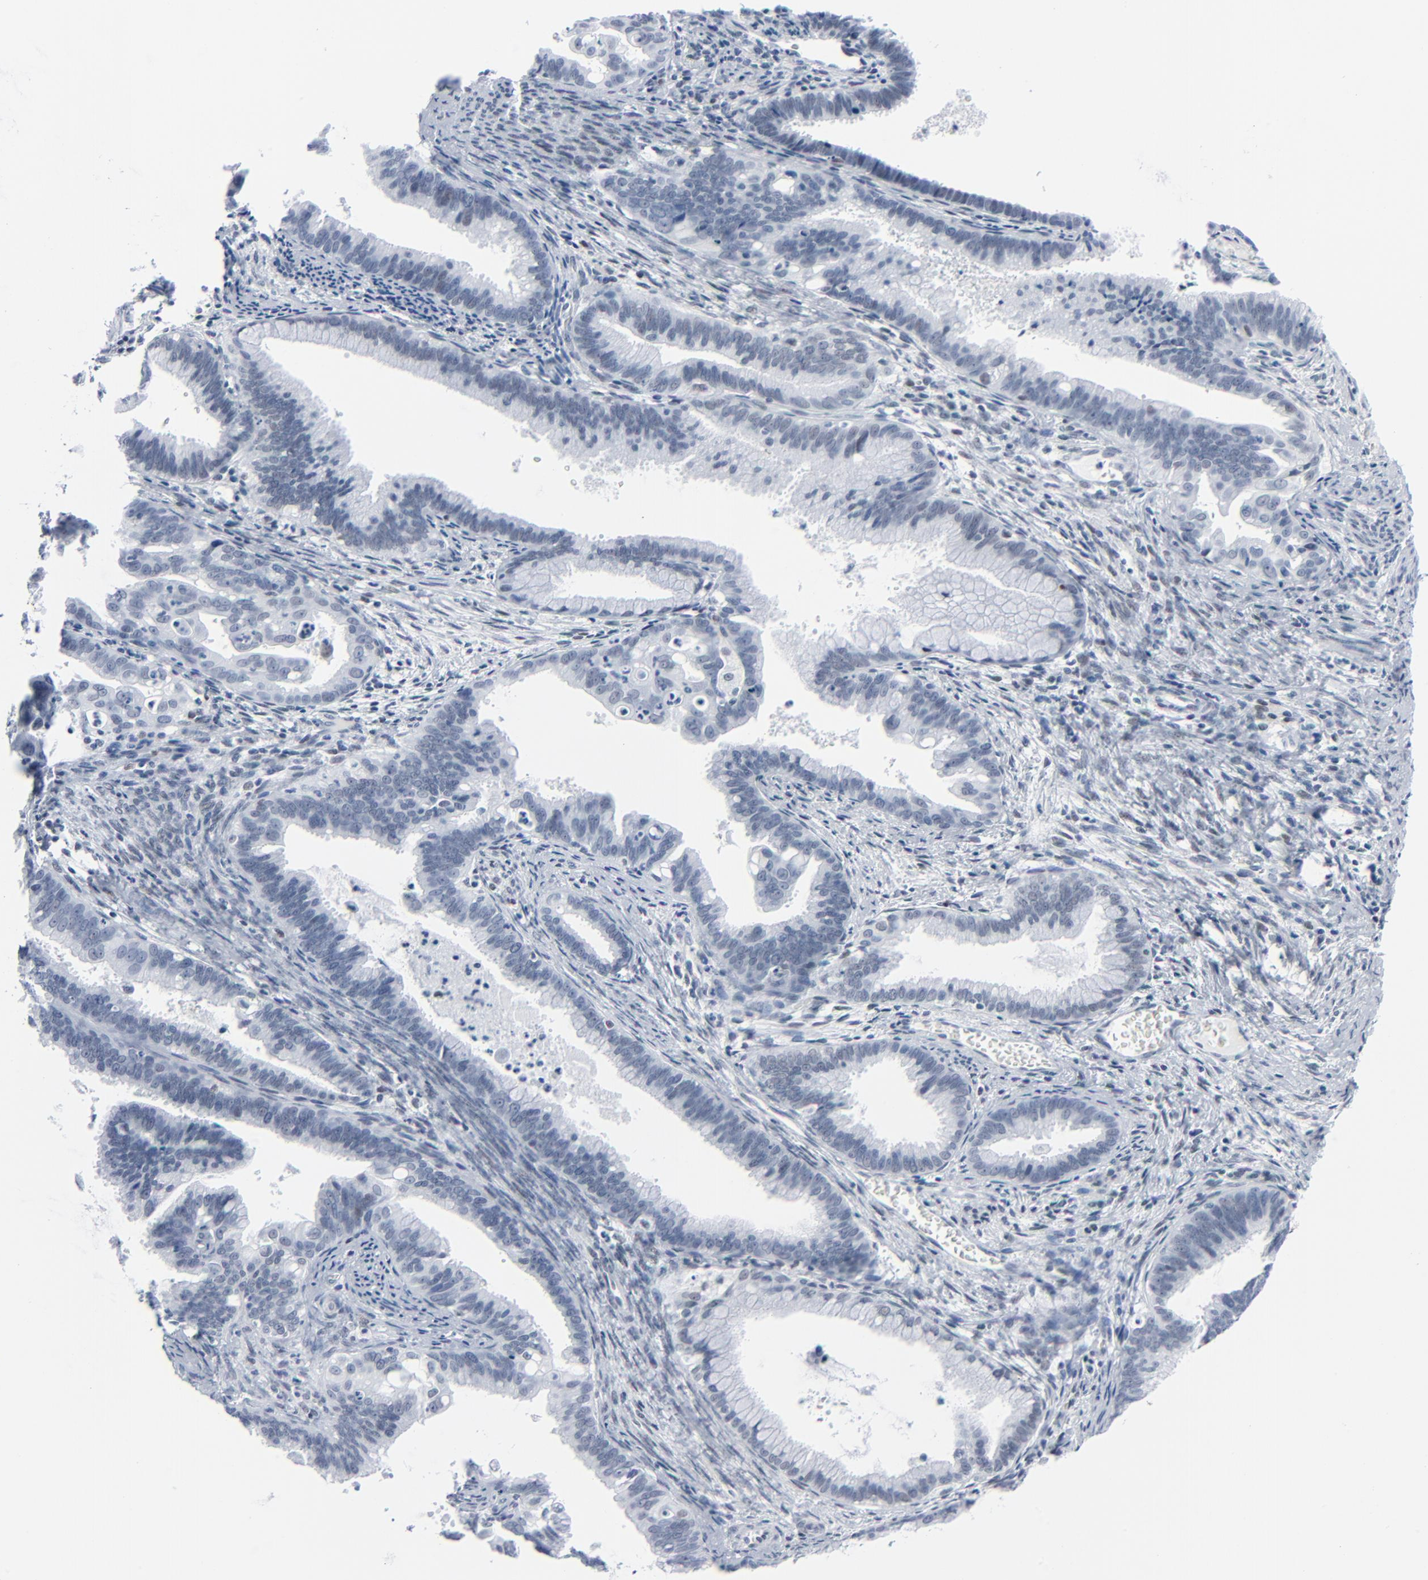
{"staining": {"intensity": "negative", "quantity": "none", "location": "none"}, "tissue": "cervical cancer", "cell_type": "Tumor cells", "image_type": "cancer", "snomed": [{"axis": "morphology", "description": "Adenocarcinoma, NOS"}, {"axis": "topography", "description": "Cervix"}], "caption": "This is an immunohistochemistry photomicrograph of cervical adenocarcinoma. There is no positivity in tumor cells.", "gene": "SIRT1", "patient": {"sex": "female", "age": 47}}